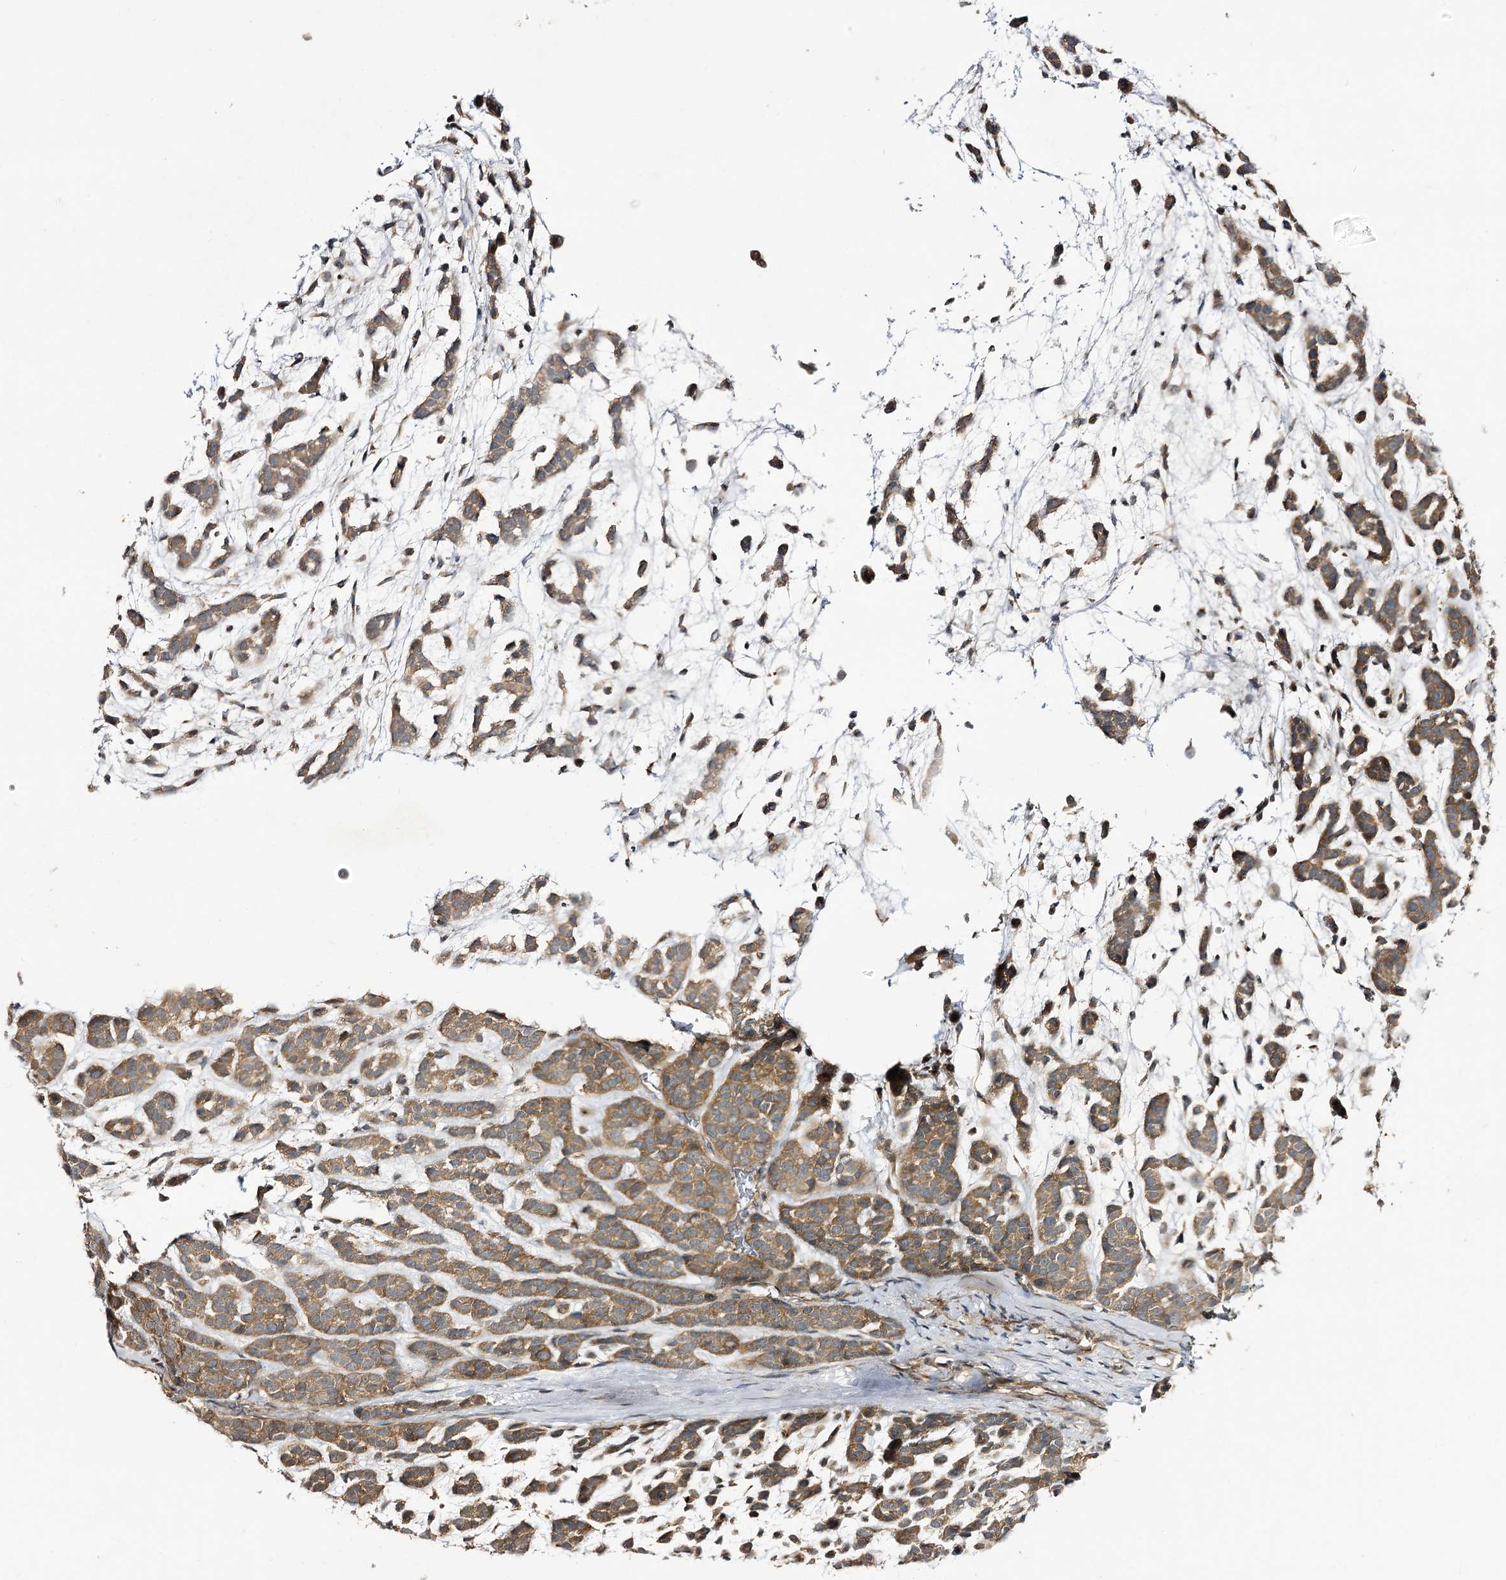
{"staining": {"intensity": "moderate", "quantity": ">75%", "location": "cytoplasmic/membranous"}, "tissue": "head and neck cancer", "cell_type": "Tumor cells", "image_type": "cancer", "snomed": [{"axis": "morphology", "description": "Adenocarcinoma, NOS"}, {"axis": "morphology", "description": "Adenoma, NOS"}, {"axis": "topography", "description": "Head-Neck"}], "caption": "There is medium levels of moderate cytoplasmic/membranous positivity in tumor cells of head and neck cancer, as demonstrated by immunohistochemical staining (brown color).", "gene": "C11orf80", "patient": {"sex": "female", "age": 55}}